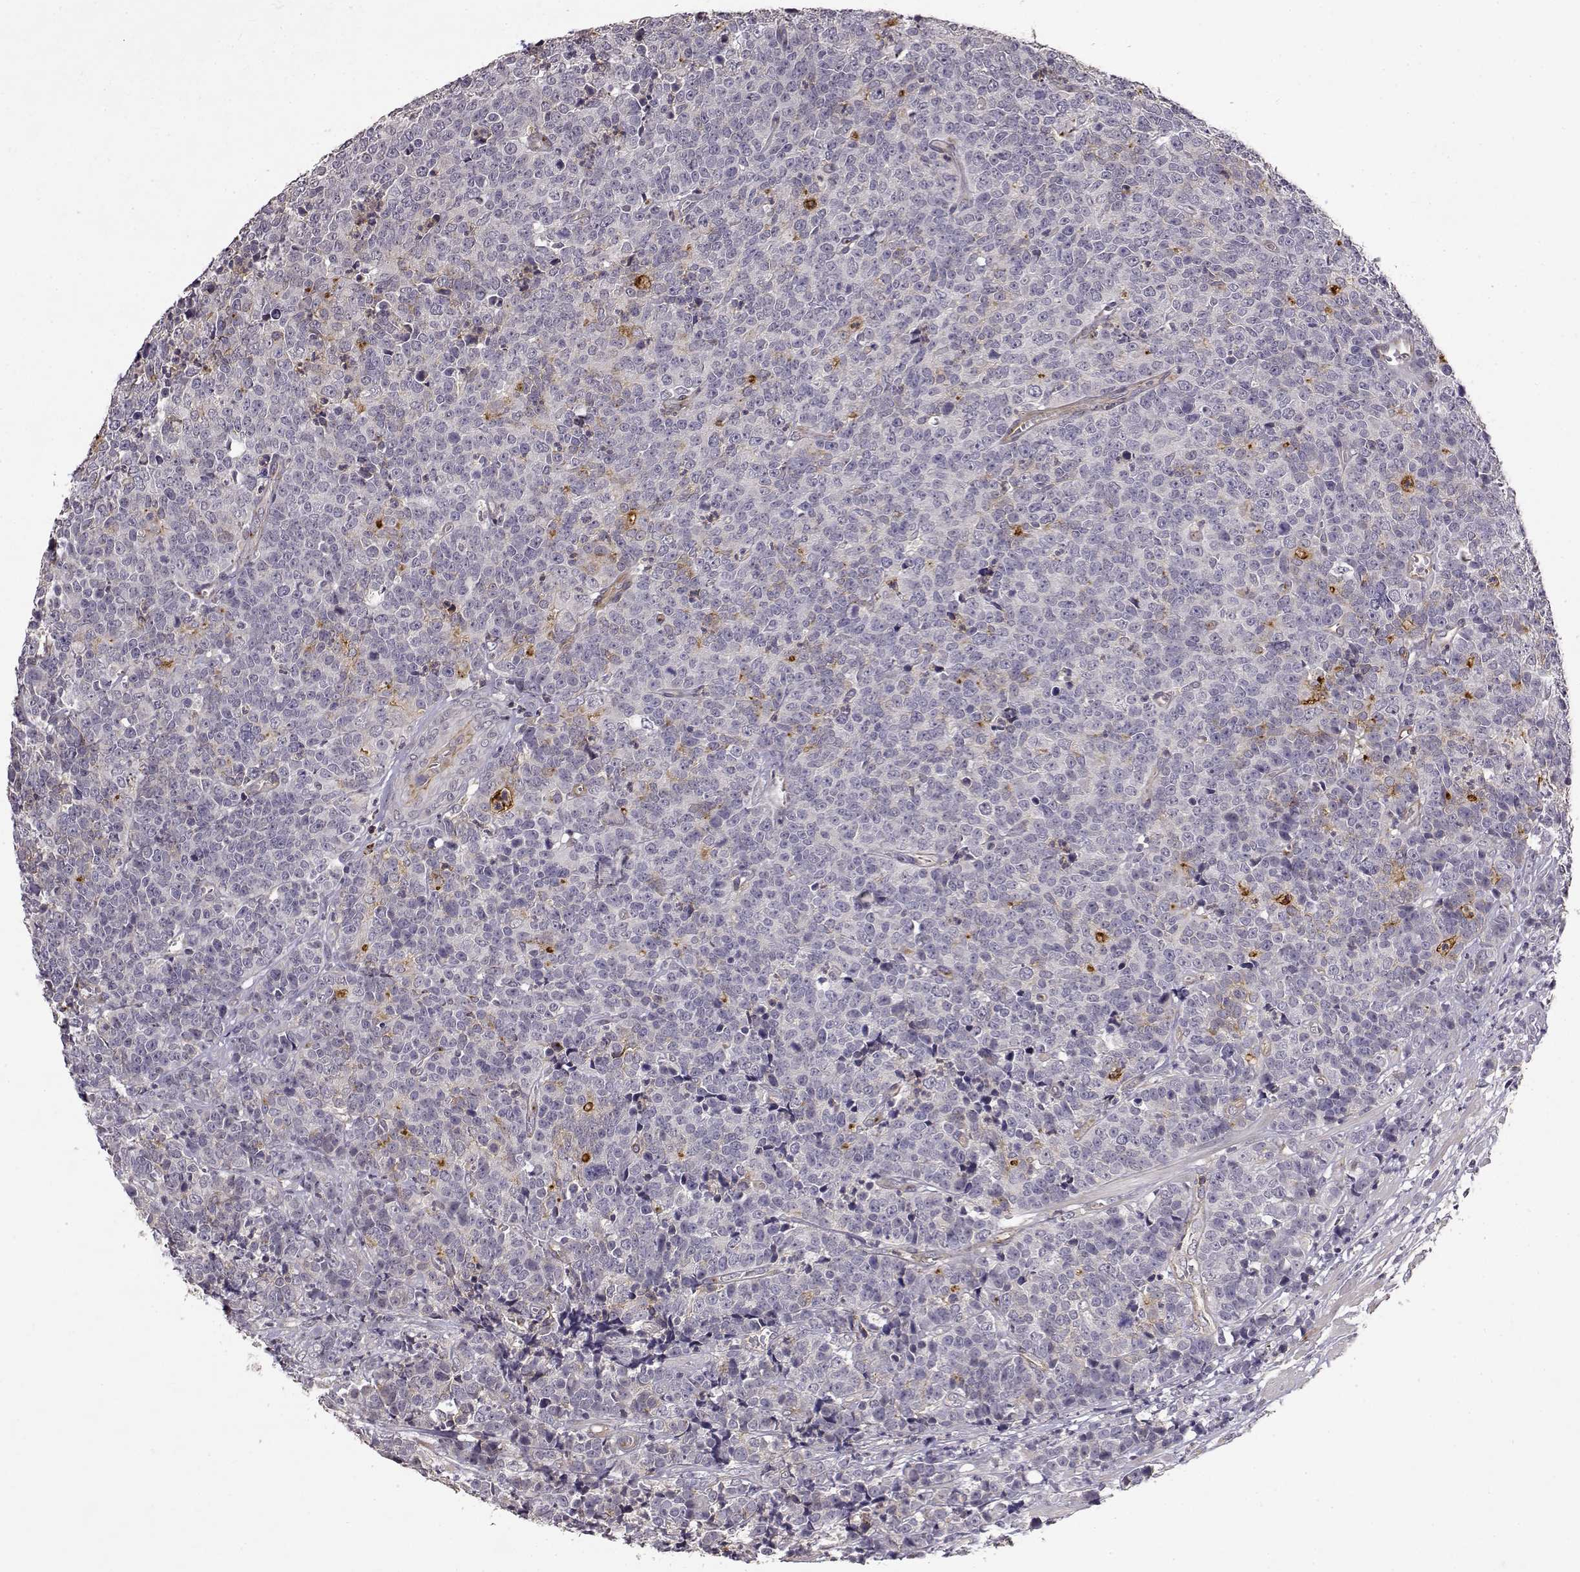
{"staining": {"intensity": "negative", "quantity": "none", "location": "none"}, "tissue": "prostate cancer", "cell_type": "Tumor cells", "image_type": "cancer", "snomed": [{"axis": "morphology", "description": "Adenocarcinoma, NOS"}, {"axis": "topography", "description": "Prostate"}], "caption": "Prostate cancer was stained to show a protein in brown. There is no significant positivity in tumor cells.", "gene": "IFITM1", "patient": {"sex": "male", "age": 67}}